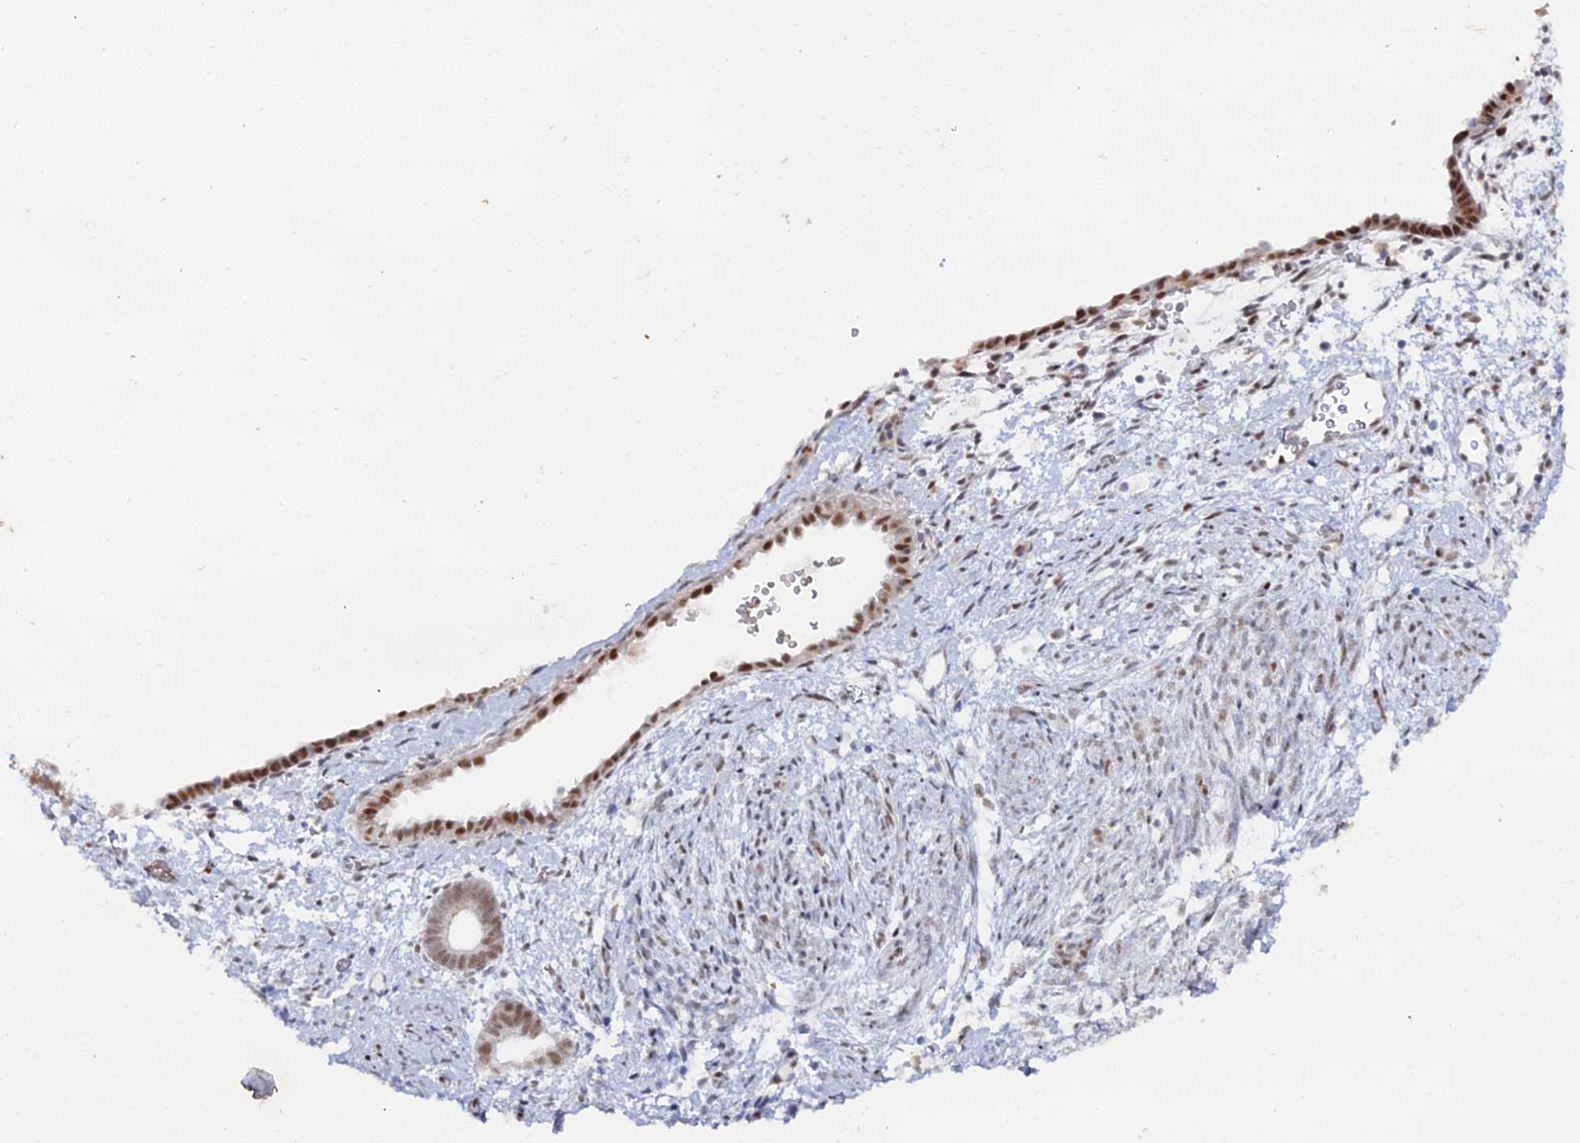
{"staining": {"intensity": "moderate", "quantity": "25%-75%", "location": "nuclear"}, "tissue": "endometrium", "cell_type": "Cells in endometrial stroma", "image_type": "normal", "snomed": [{"axis": "morphology", "description": "Normal tissue, NOS"}, {"axis": "morphology", "description": "Adenocarcinoma, NOS"}, {"axis": "topography", "description": "Endometrium"}], "caption": "The photomicrograph exhibits staining of benign endometrium, revealing moderate nuclear protein positivity (brown color) within cells in endometrial stroma.", "gene": "GSC2", "patient": {"sex": "female", "age": 57}}